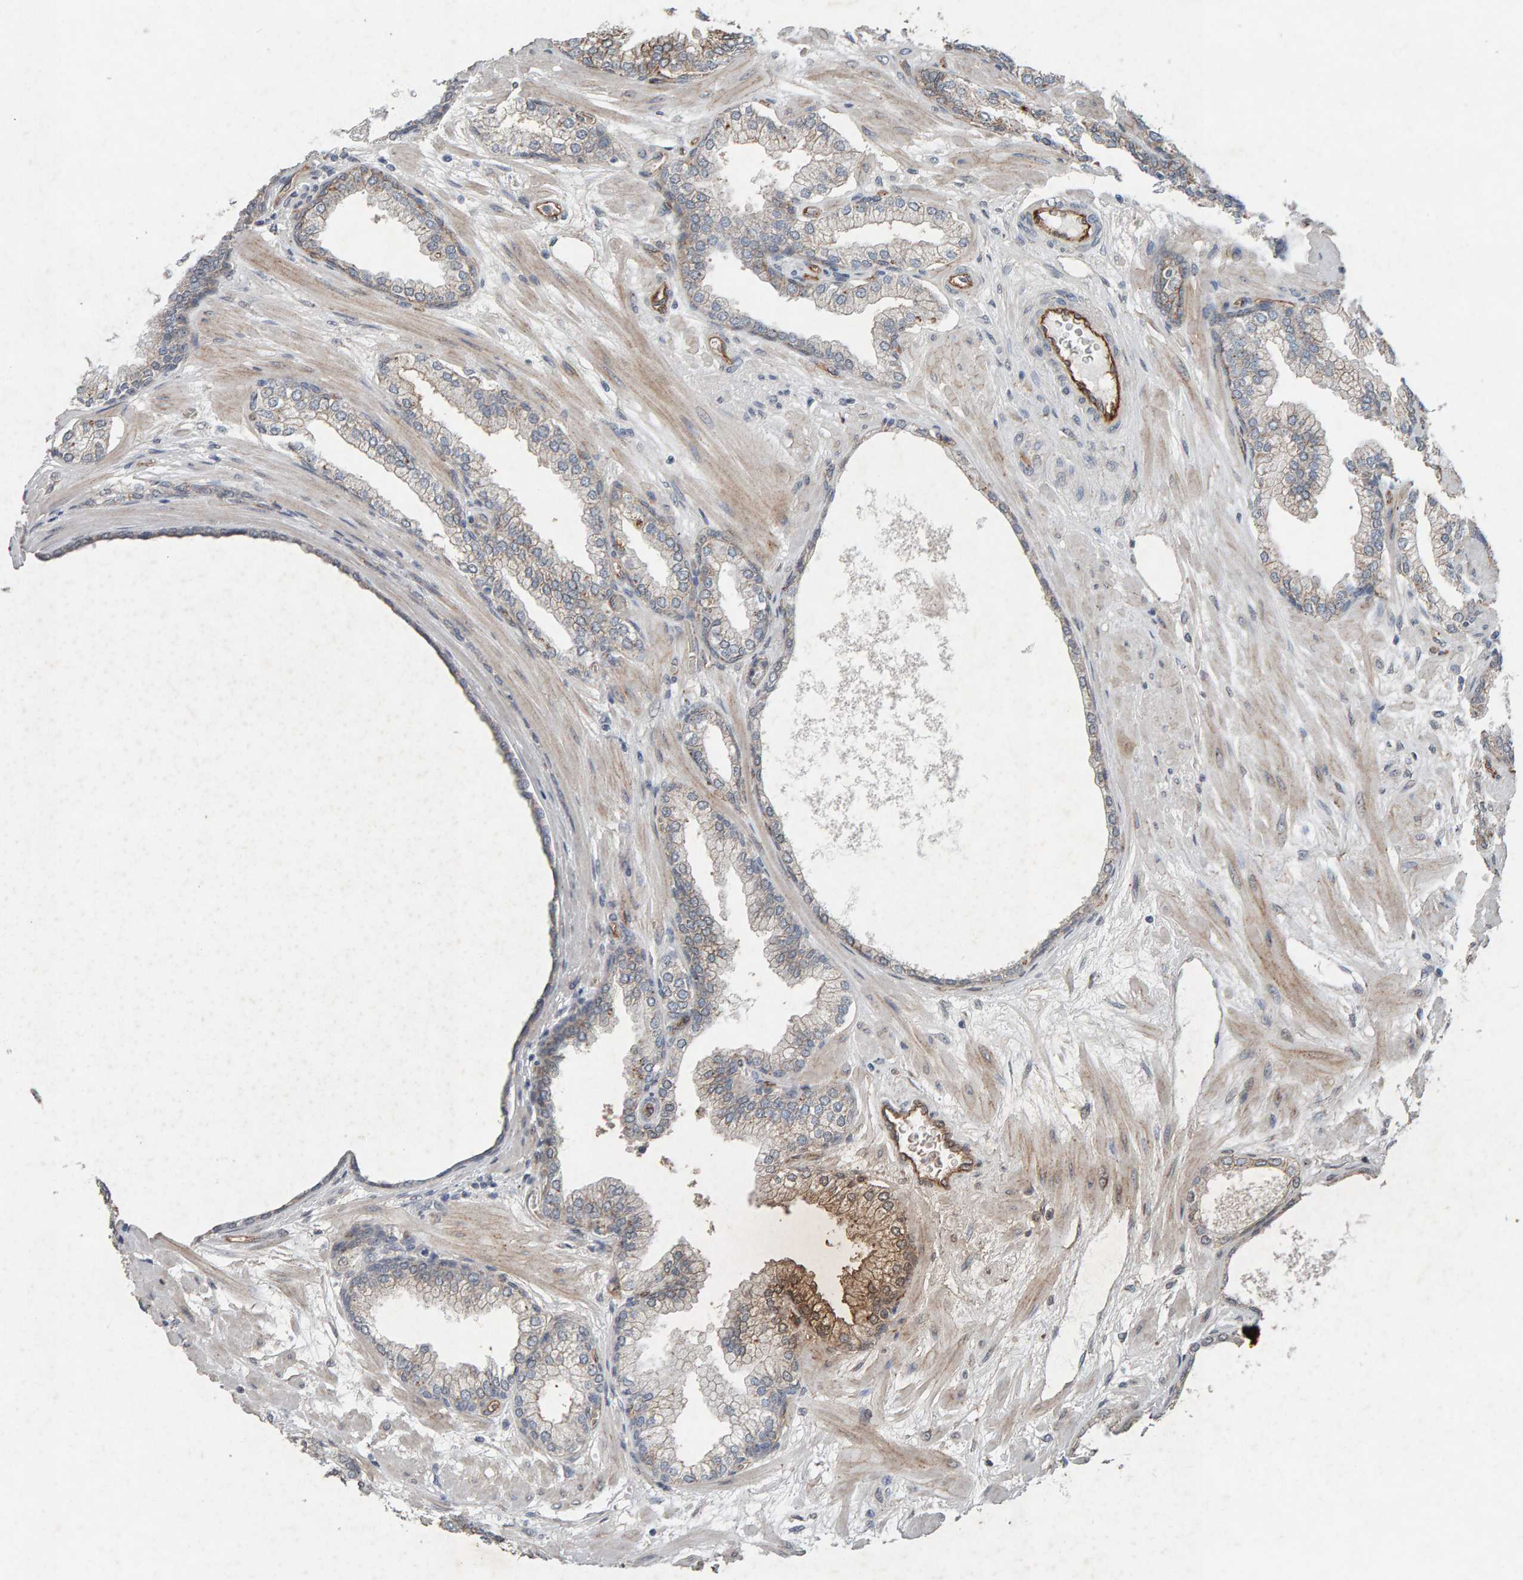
{"staining": {"intensity": "moderate", "quantity": "<25%", "location": "cytoplasmic/membranous"}, "tissue": "prostate", "cell_type": "Glandular cells", "image_type": "normal", "snomed": [{"axis": "morphology", "description": "Normal tissue, NOS"}, {"axis": "morphology", "description": "Urothelial carcinoma, Low grade"}, {"axis": "topography", "description": "Urinary bladder"}, {"axis": "topography", "description": "Prostate"}], "caption": "Immunohistochemistry of unremarkable human prostate reveals low levels of moderate cytoplasmic/membranous positivity in approximately <25% of glandular cells.", "gene": "PTPRM", "patient": {"sex": "male", "age": 60}}